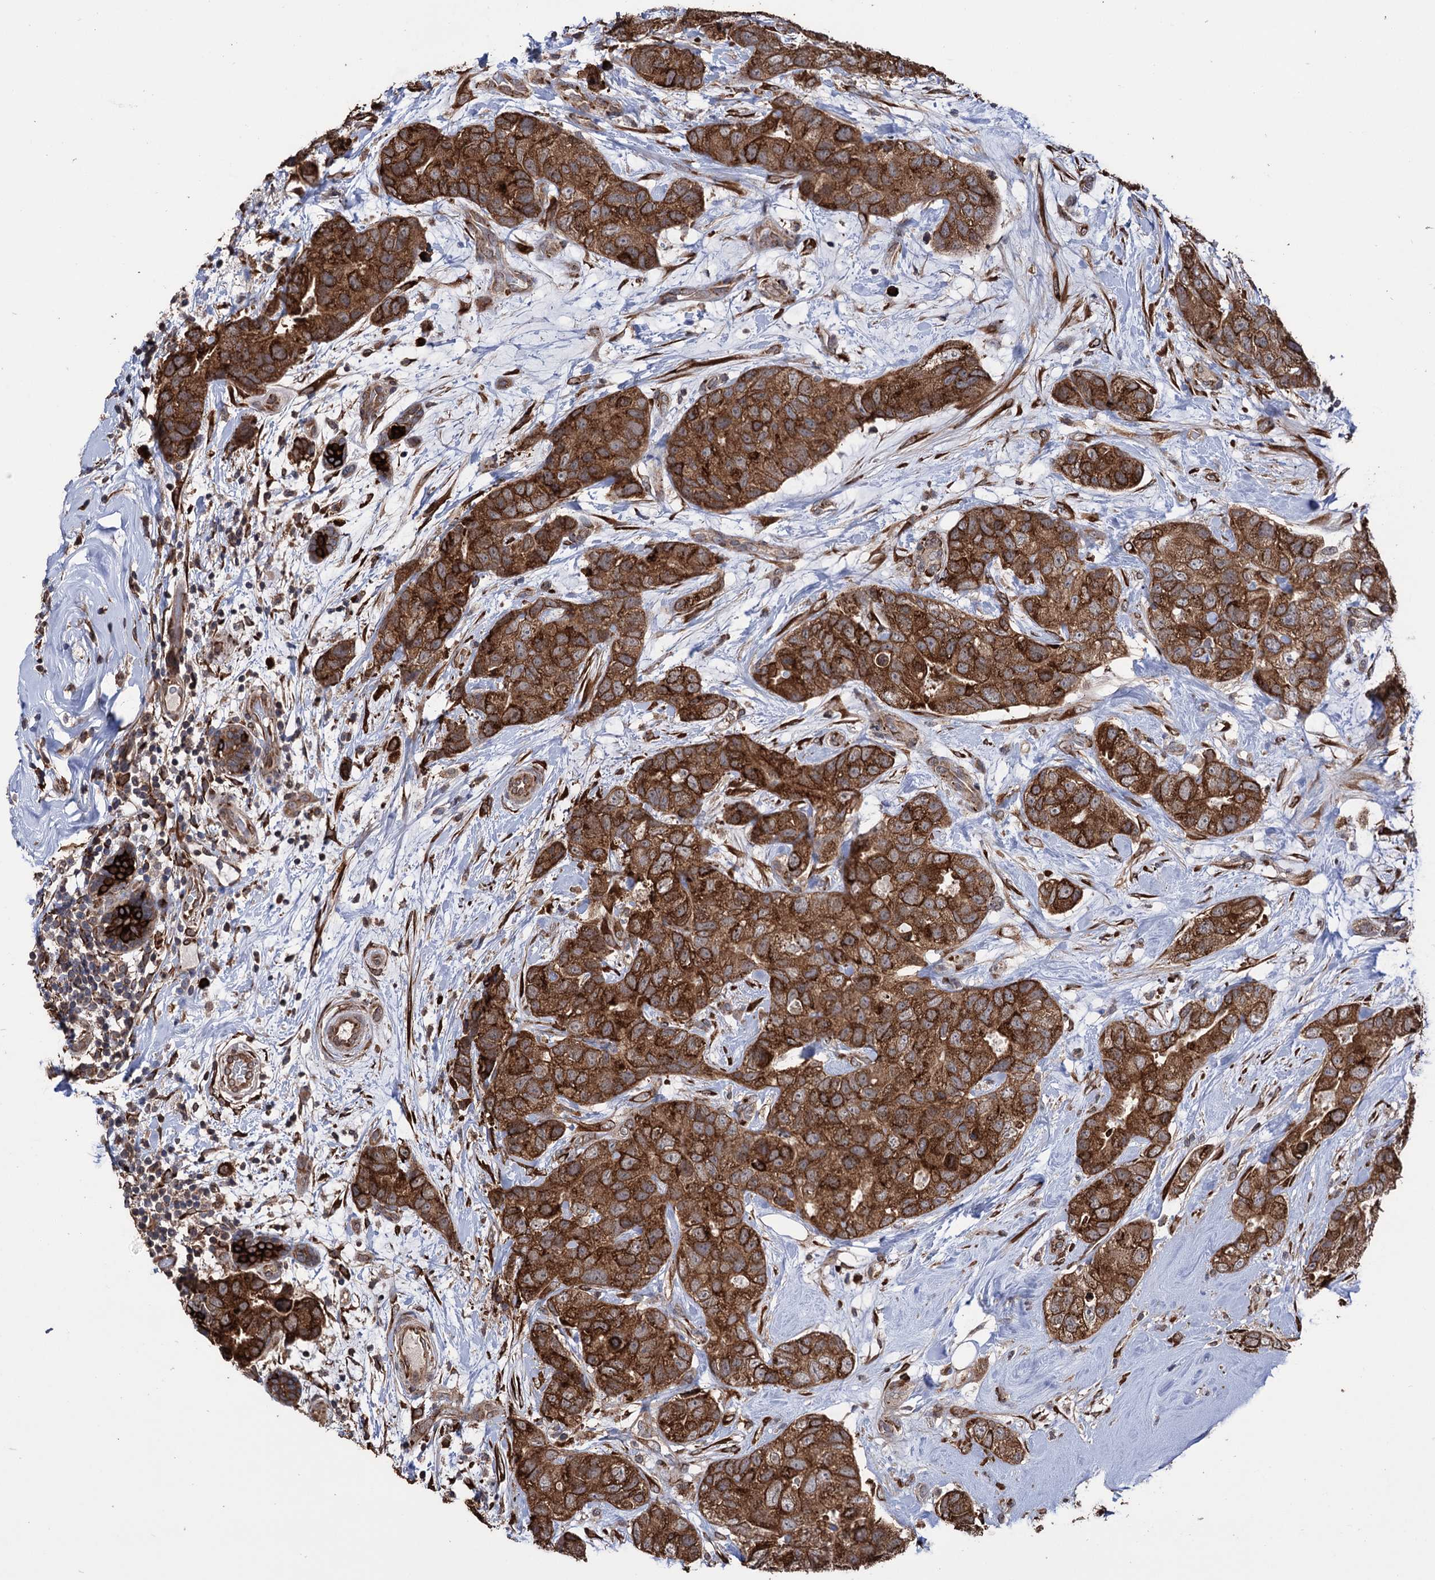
{"staining": {"intensity": "strong", "quantity": ">75%", "location": "cytoplasmic/membranous"}, "tissue": "breast cancer", "cell_type": "Tumor cells", "image_type": "cancer", "snomed": [{"axis": "morphology", "description": "Duct carcinoma"}, {"axis": "topography", "description": "Breast"}], "caption": "A micrograph of human invasive ductal carcinoma (breast) stained for a protein reveals strong cytoplasmic/membranous brown staining in tumor cells.", "gene": "CDAN1", "patient": {"sex": "female", "age": 62}}